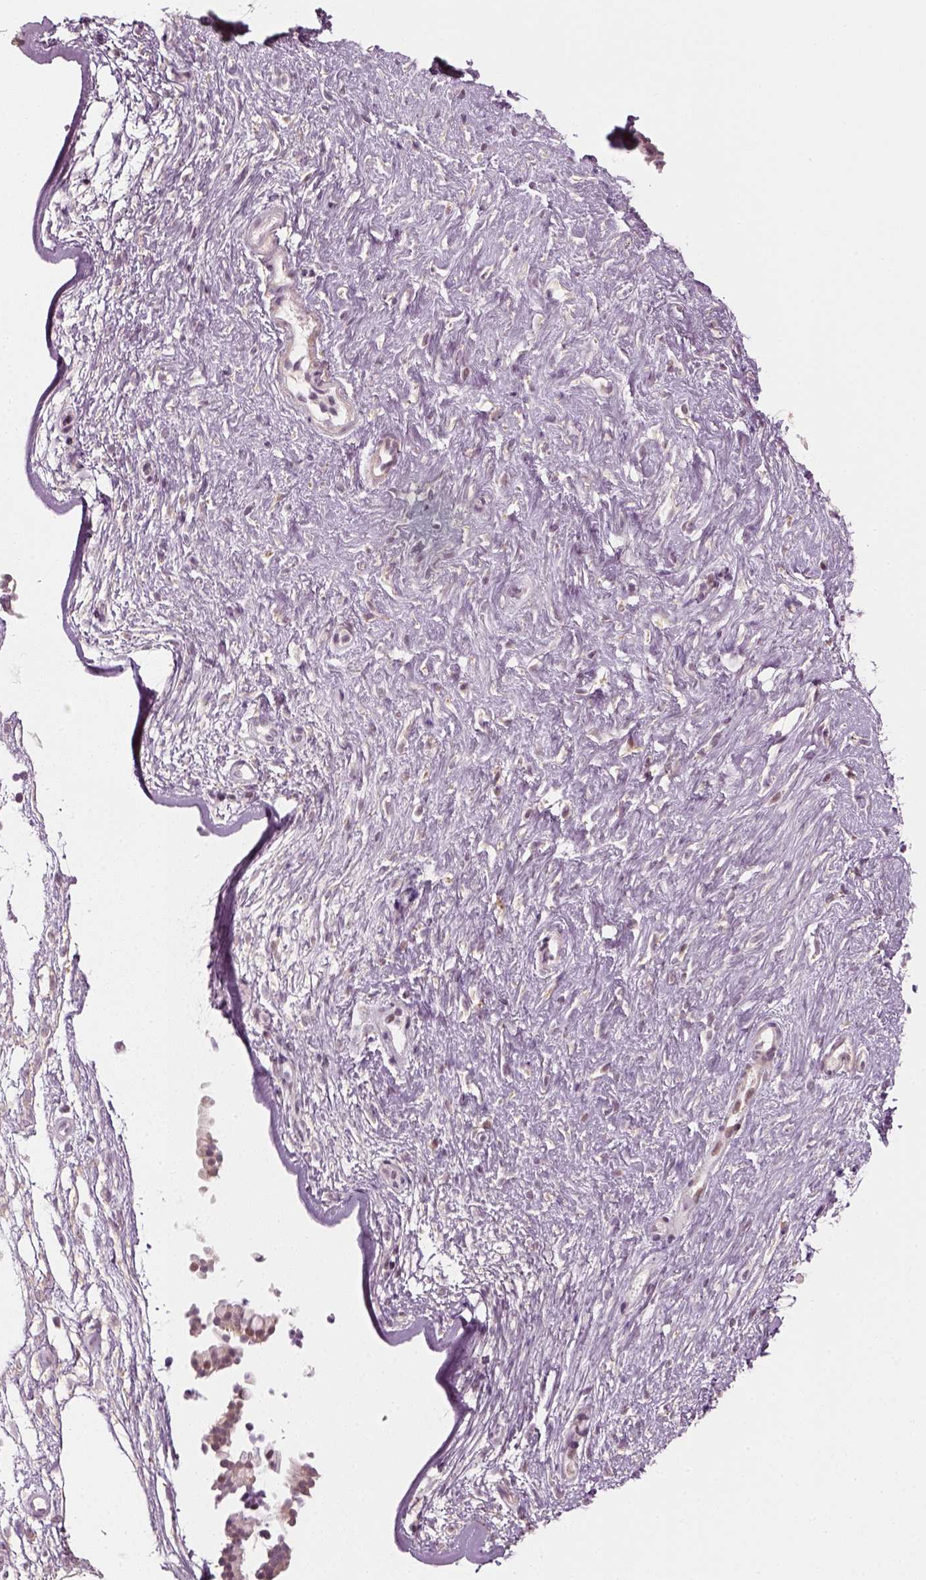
{"staining": {"intensity": "negative", "quantity": "none", "location": "none"}, "tissue": "nasopharynx", "cell_type": "Respiratory epithelial cells", "image_type": "normal", "snomed": [{"axis": "morphology", "description": "Normal tissue, NOS"}, {"axis": "topography", "description": "Nasopharynx"}], "caption": "Nasopharynx was stained to show a protein in brown. There is no significant positivity in respiratory epithelial cells. (Immunohistochemistry (ihc), brightfield microscopy, high magnification).", "gene": "MLIP", "patient": {"sex": "male", "age": 24}}